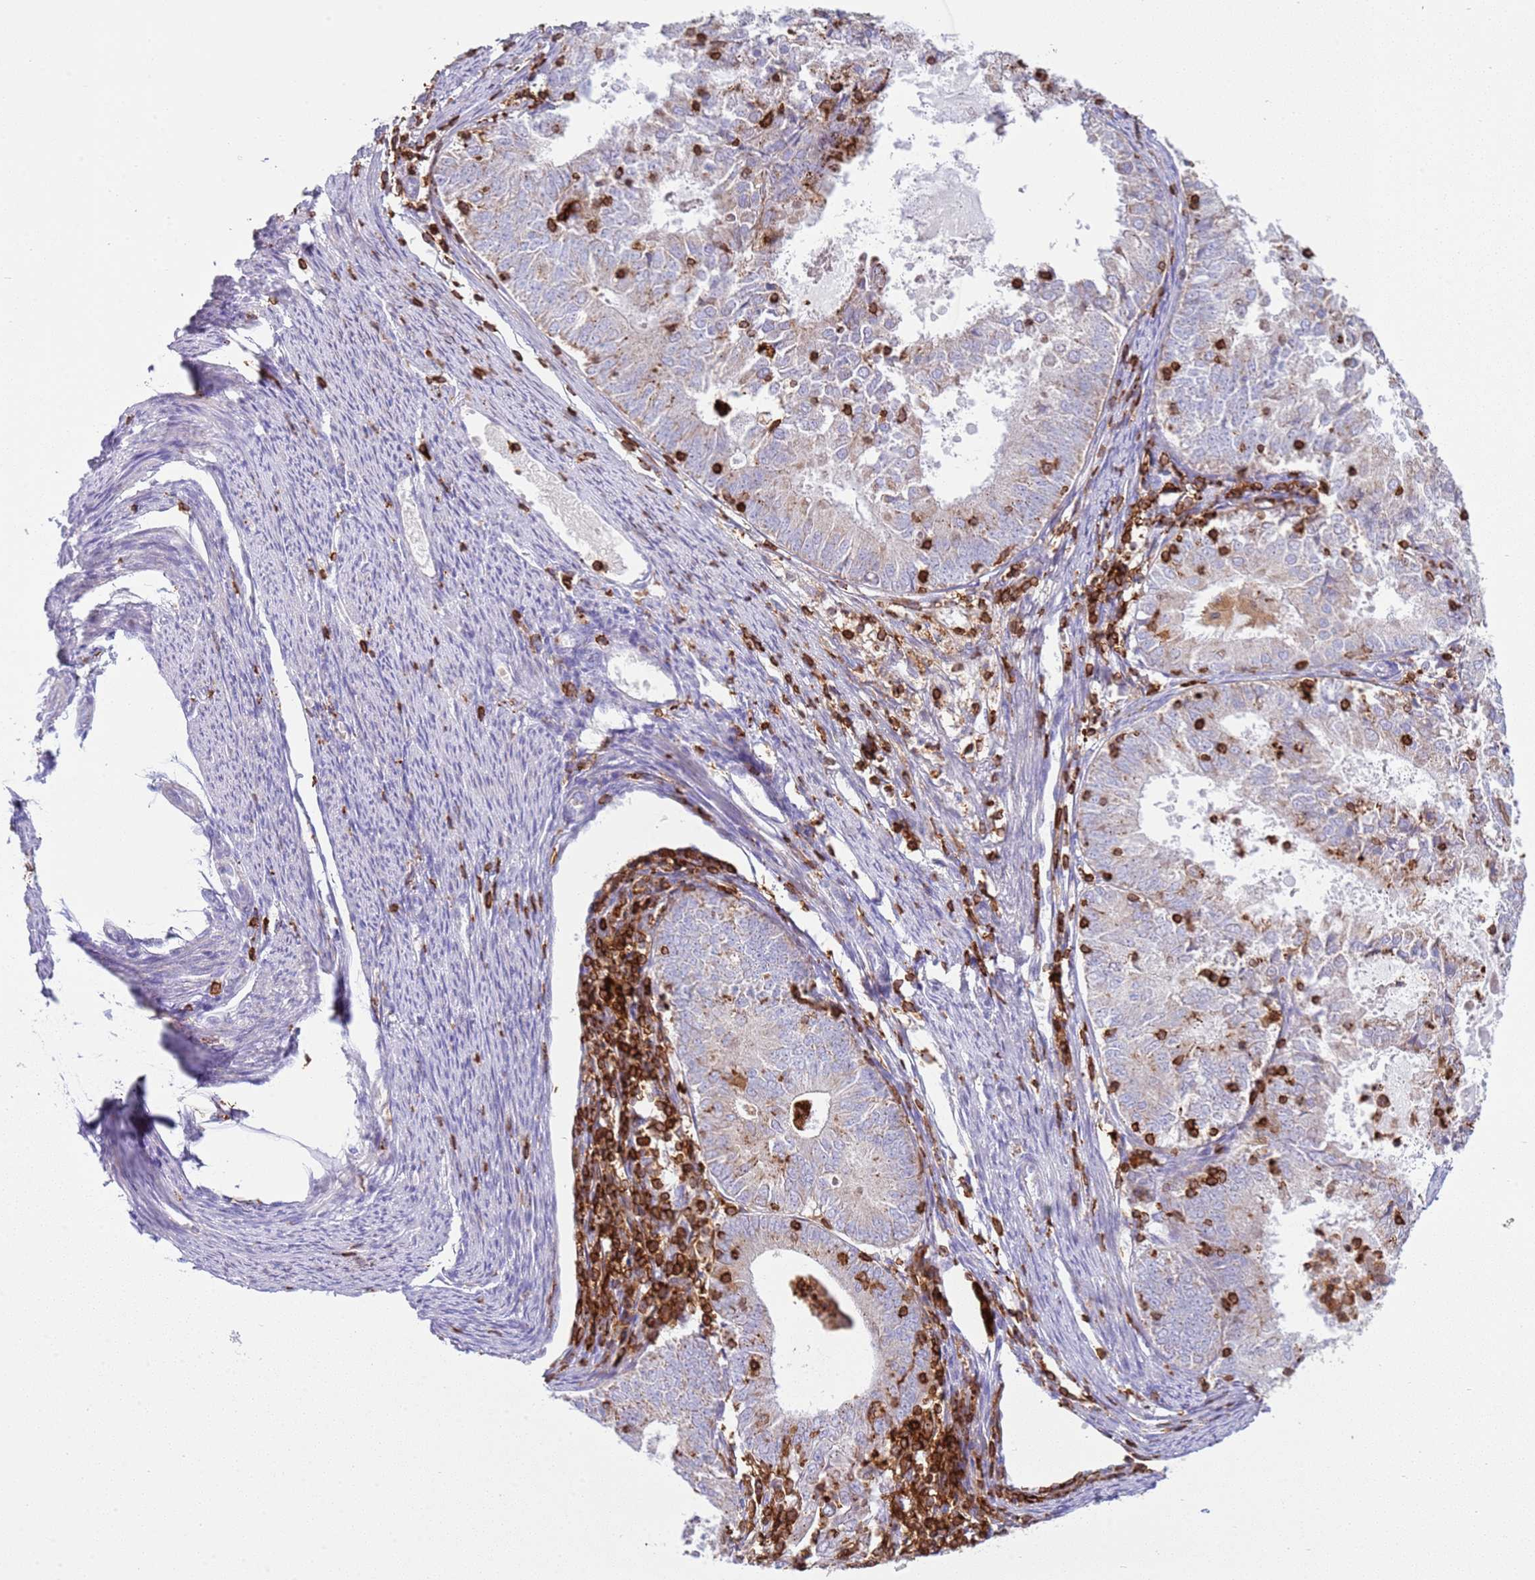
{"staining": {"intensity": "moderate", "quantity": "25%-75%", "location": "cytoplasmic/membranous"}, "tissue": "endometrial cancer", "cell_type": "Tumor cells", "image_type": "cancer", "snomed": [{"axis": "morphology", "description": "Adenocarcinoma, NOS"}, {"axis": "topography", "description": "Endometrium"}], "caption": "Adenocarcinoma (endometrial) stained with IHC exhibits moderate cytoplasmic/membranous staining in about 25%-75% of tumor cells.", "gene": "TTPAL", "patient": {"sex": "female", "age": 57}}